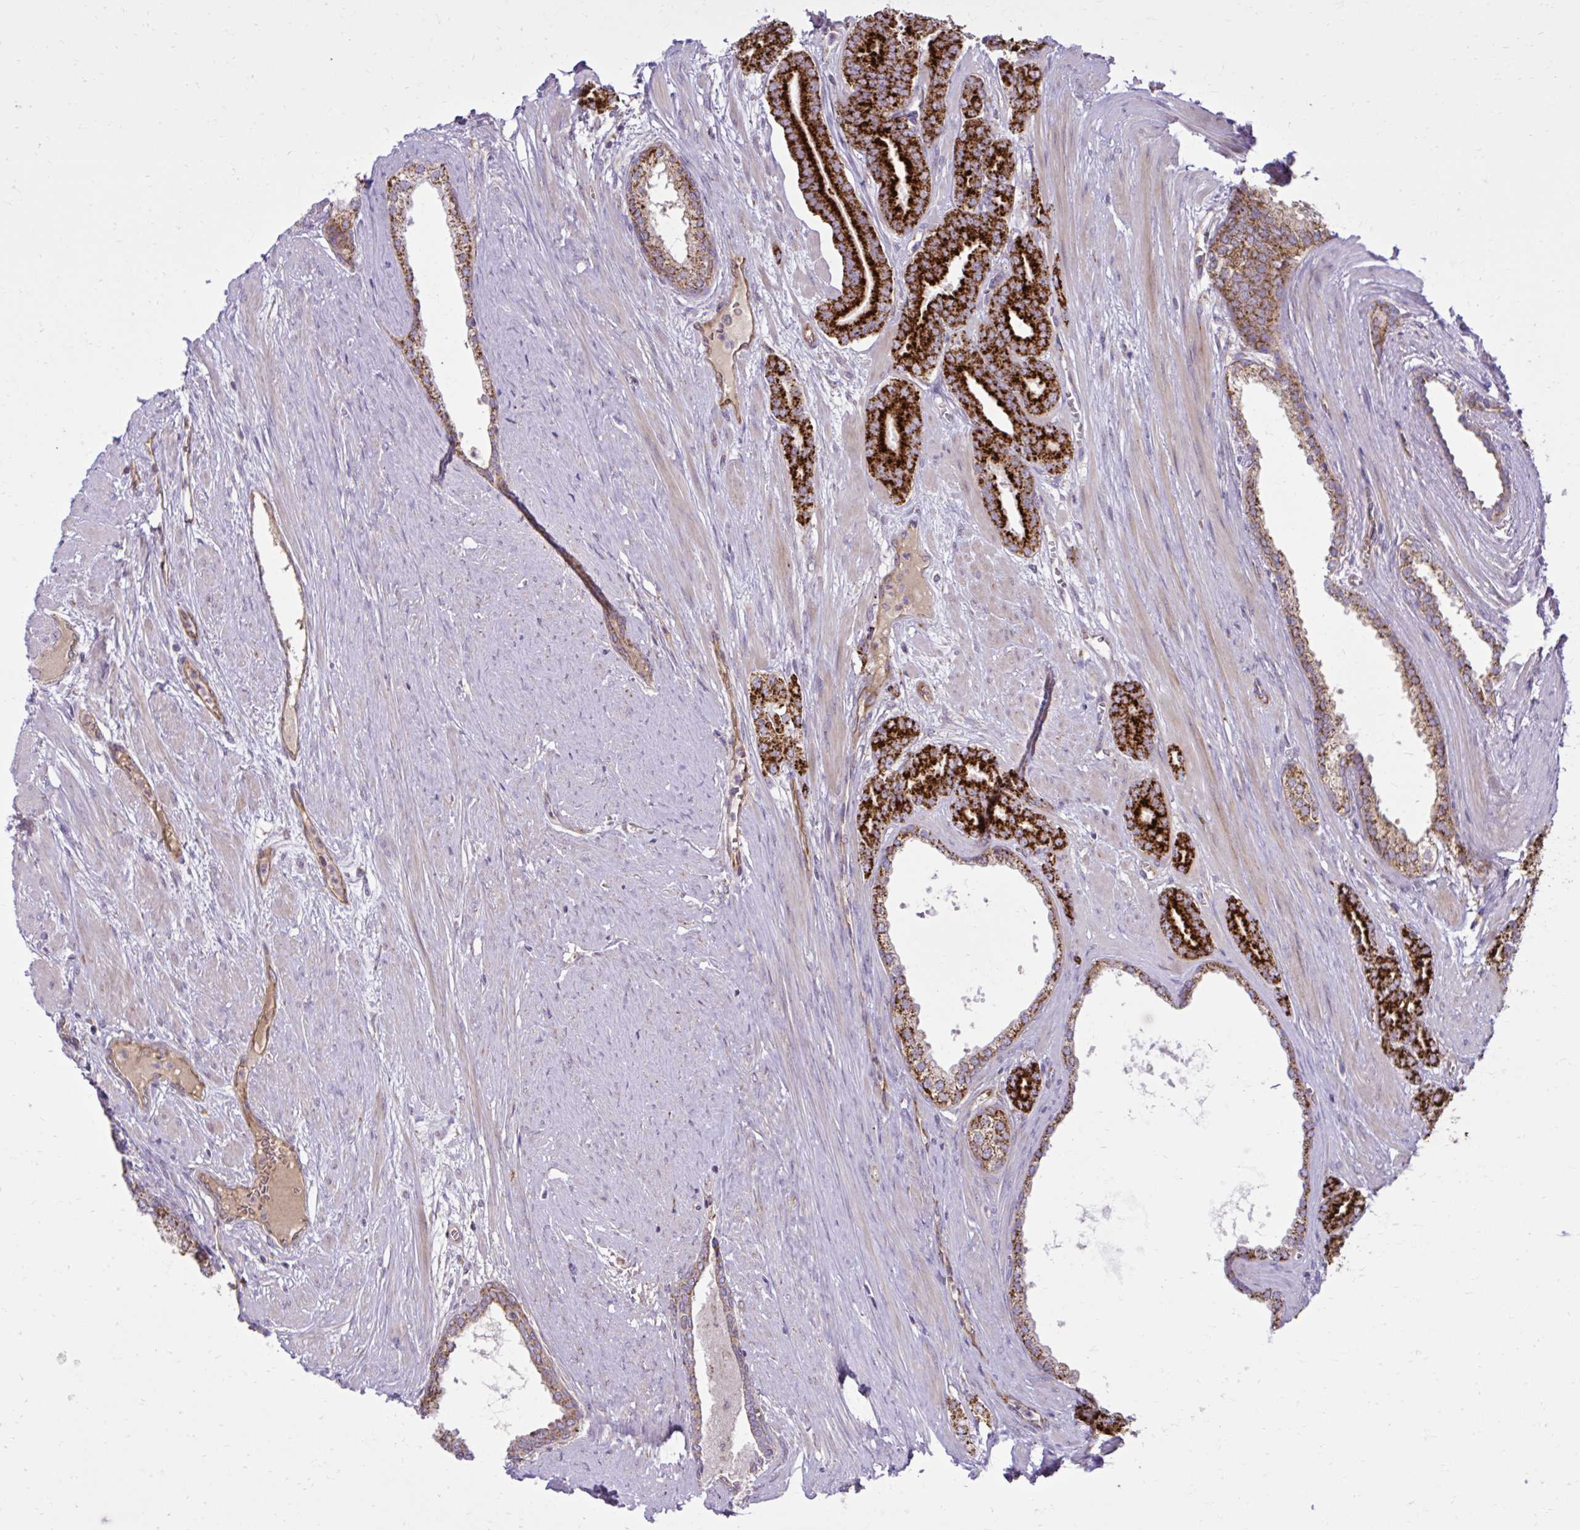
{"staining": {"intensity": "strong", "quantity": ">75%", "location": "cytoplasmic/membranous"}, "tissue": "prostate cancer", "cell_type": "Tumor cells", "image_type": "cancer", "snomed": [{"axis": "morphology", "description": "Adenocarcinoma, High grade"}, {"axis": "topography", "description": "Prostate"}], "caption": "Prostate cancer (high-grade adenocarcinoma) stained for a protein (brown) reveals strong cytoplasmic/membranous positive staining in approximately >75% of tumor cells.", "gene": "LIMS1", "patient": {"sex": "male", "age": 60}}